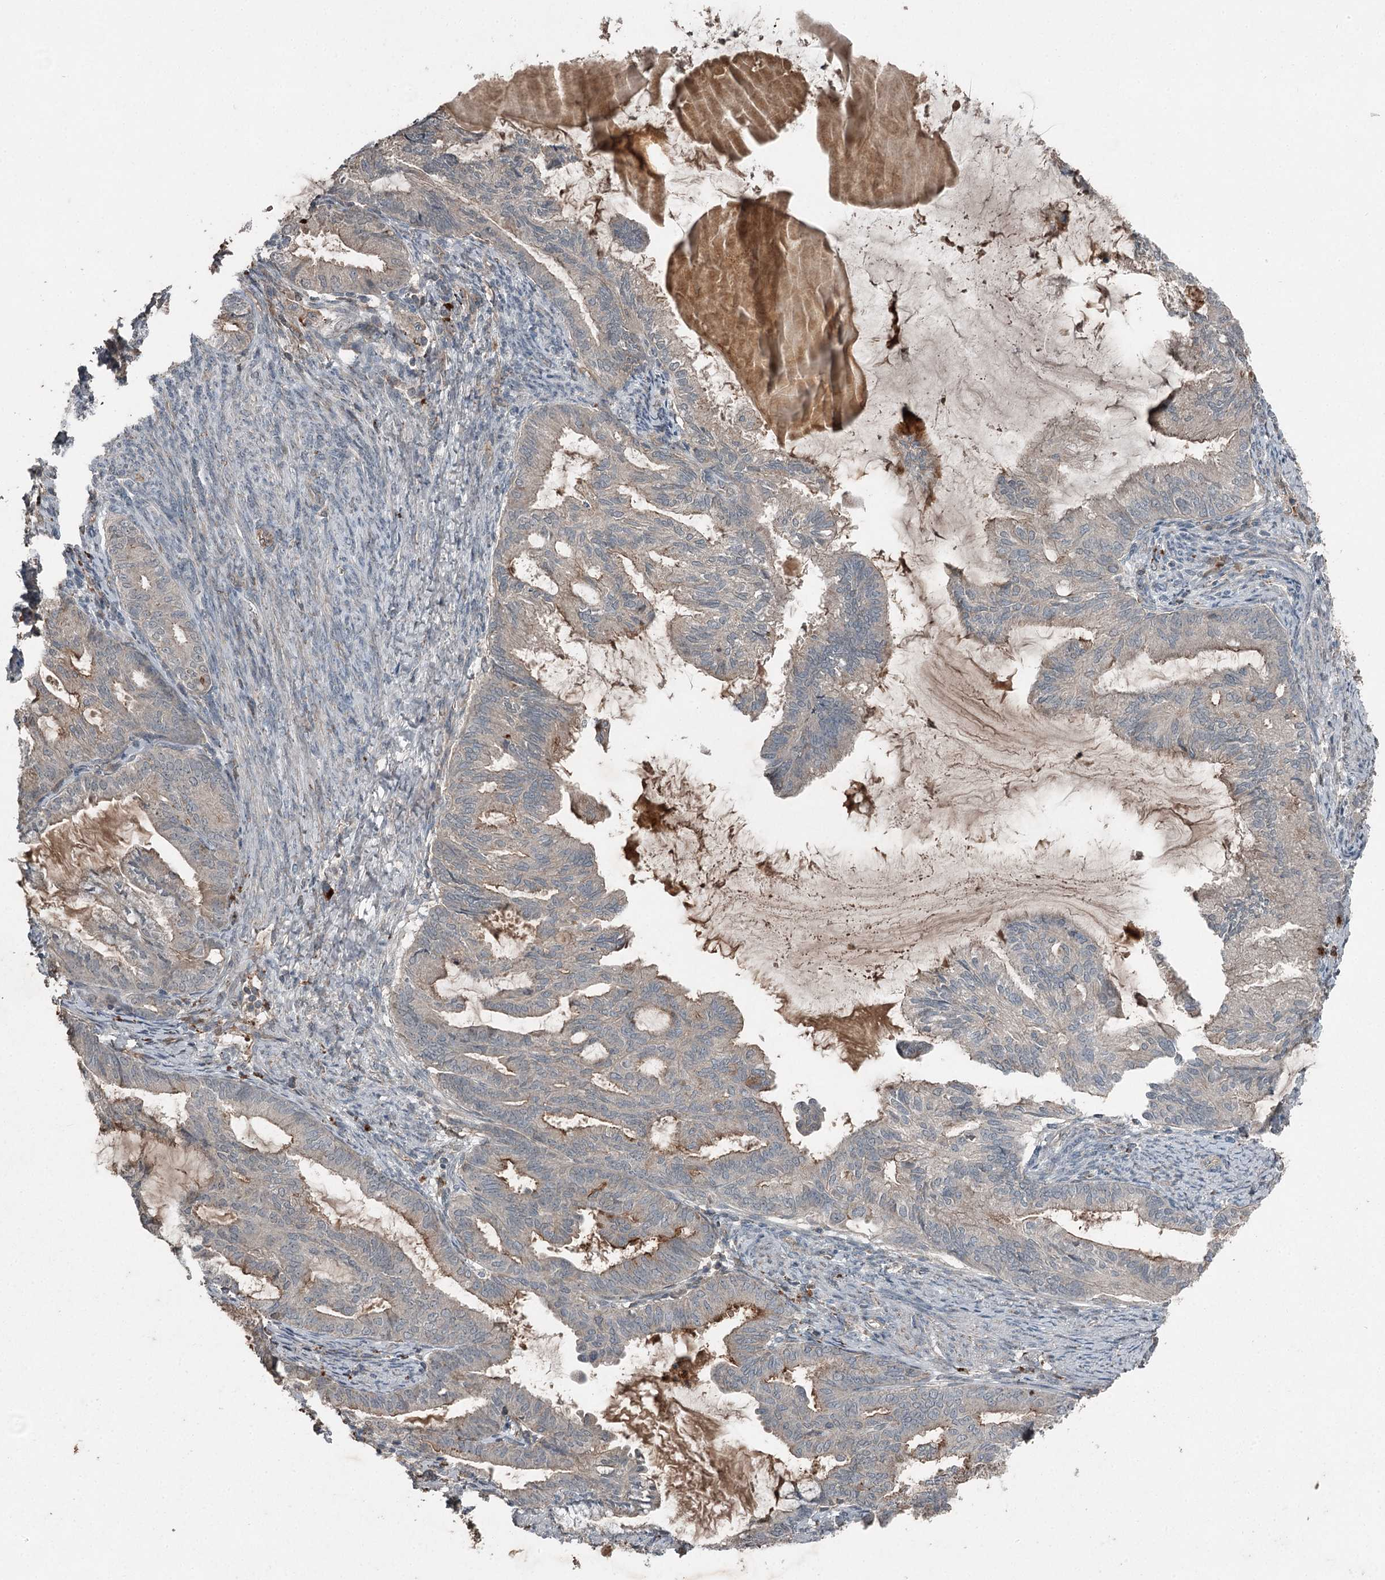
{"staining": {"intensity": "negative", "quantity": "none", "location": "none"}, "tissue": "endometrial cancer", "cell_type": "Tumor cells", "image_type": "cancer", "snomed": [{"axis": "morphology", "description": "Adenocarcinoma, NOS"}, {"axis": "topography", "description": "Endometrium"}], "caption": "A histopathology image of human endometrial cancer is negative for staining in tumor cells.", "gene": "SLC39A8", "patient": {"sex": "female", "age": 86}}